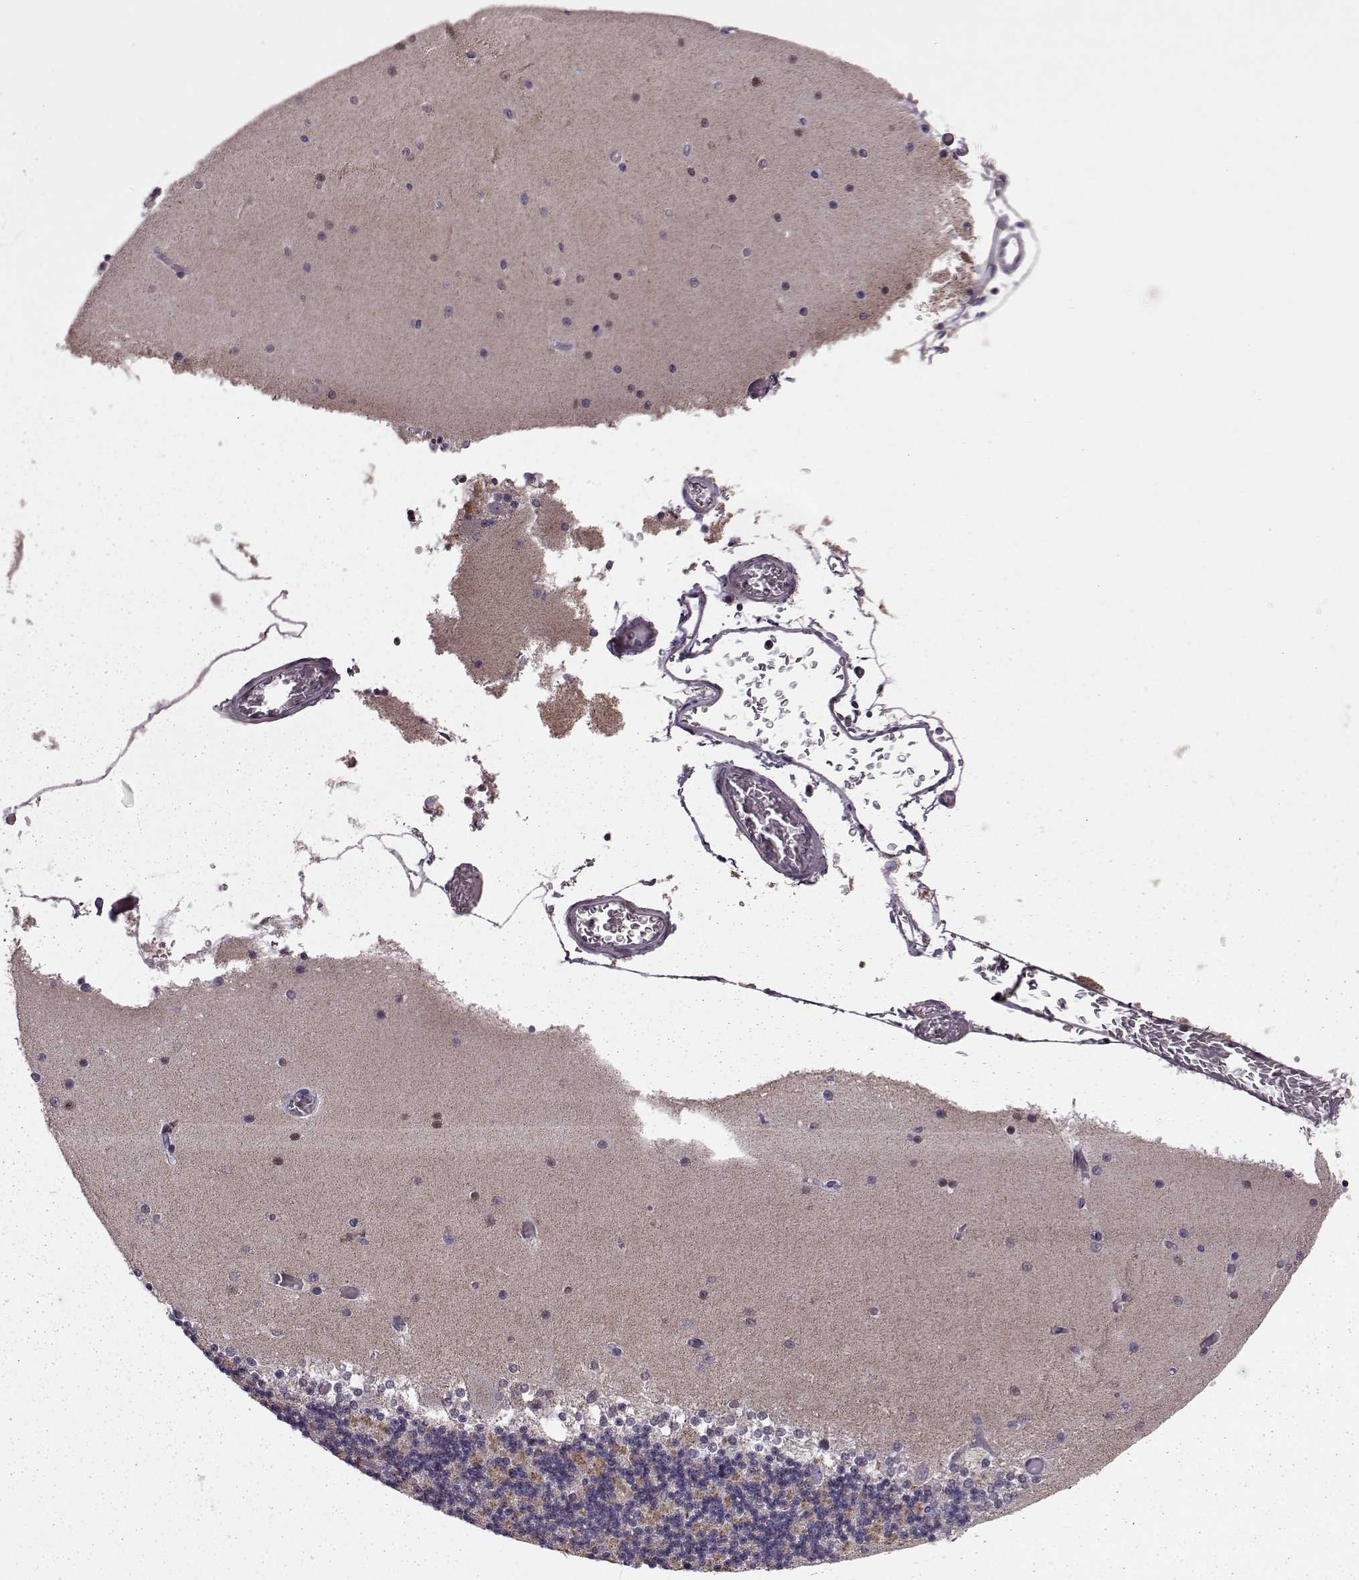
{"staining": {"intensity": "strong", "quantity": "<25%", "location": "cytoplasmic/membranous"}, "tissue": "cerebellum", "cell_type": "Cells in granular layer", "image_type": "normal", "snomed": [{"axis": "morphology", "description": "Normal tissue, NOS"}, {"axis": "topography", "description": "Cerebellum"}], "caption": "Cells in granular layer show strong cytoplasmic/membranous expression in about <25% of cells in normal cerebellum. The staining was performed using DAB (3,3'-diaminobenzidine), with brown indicating positive protein expression. Nuclei are stained blue with hematoxylin.", "gene": "ATP5MF", "patient": {"sex": "female", "age": 28}}